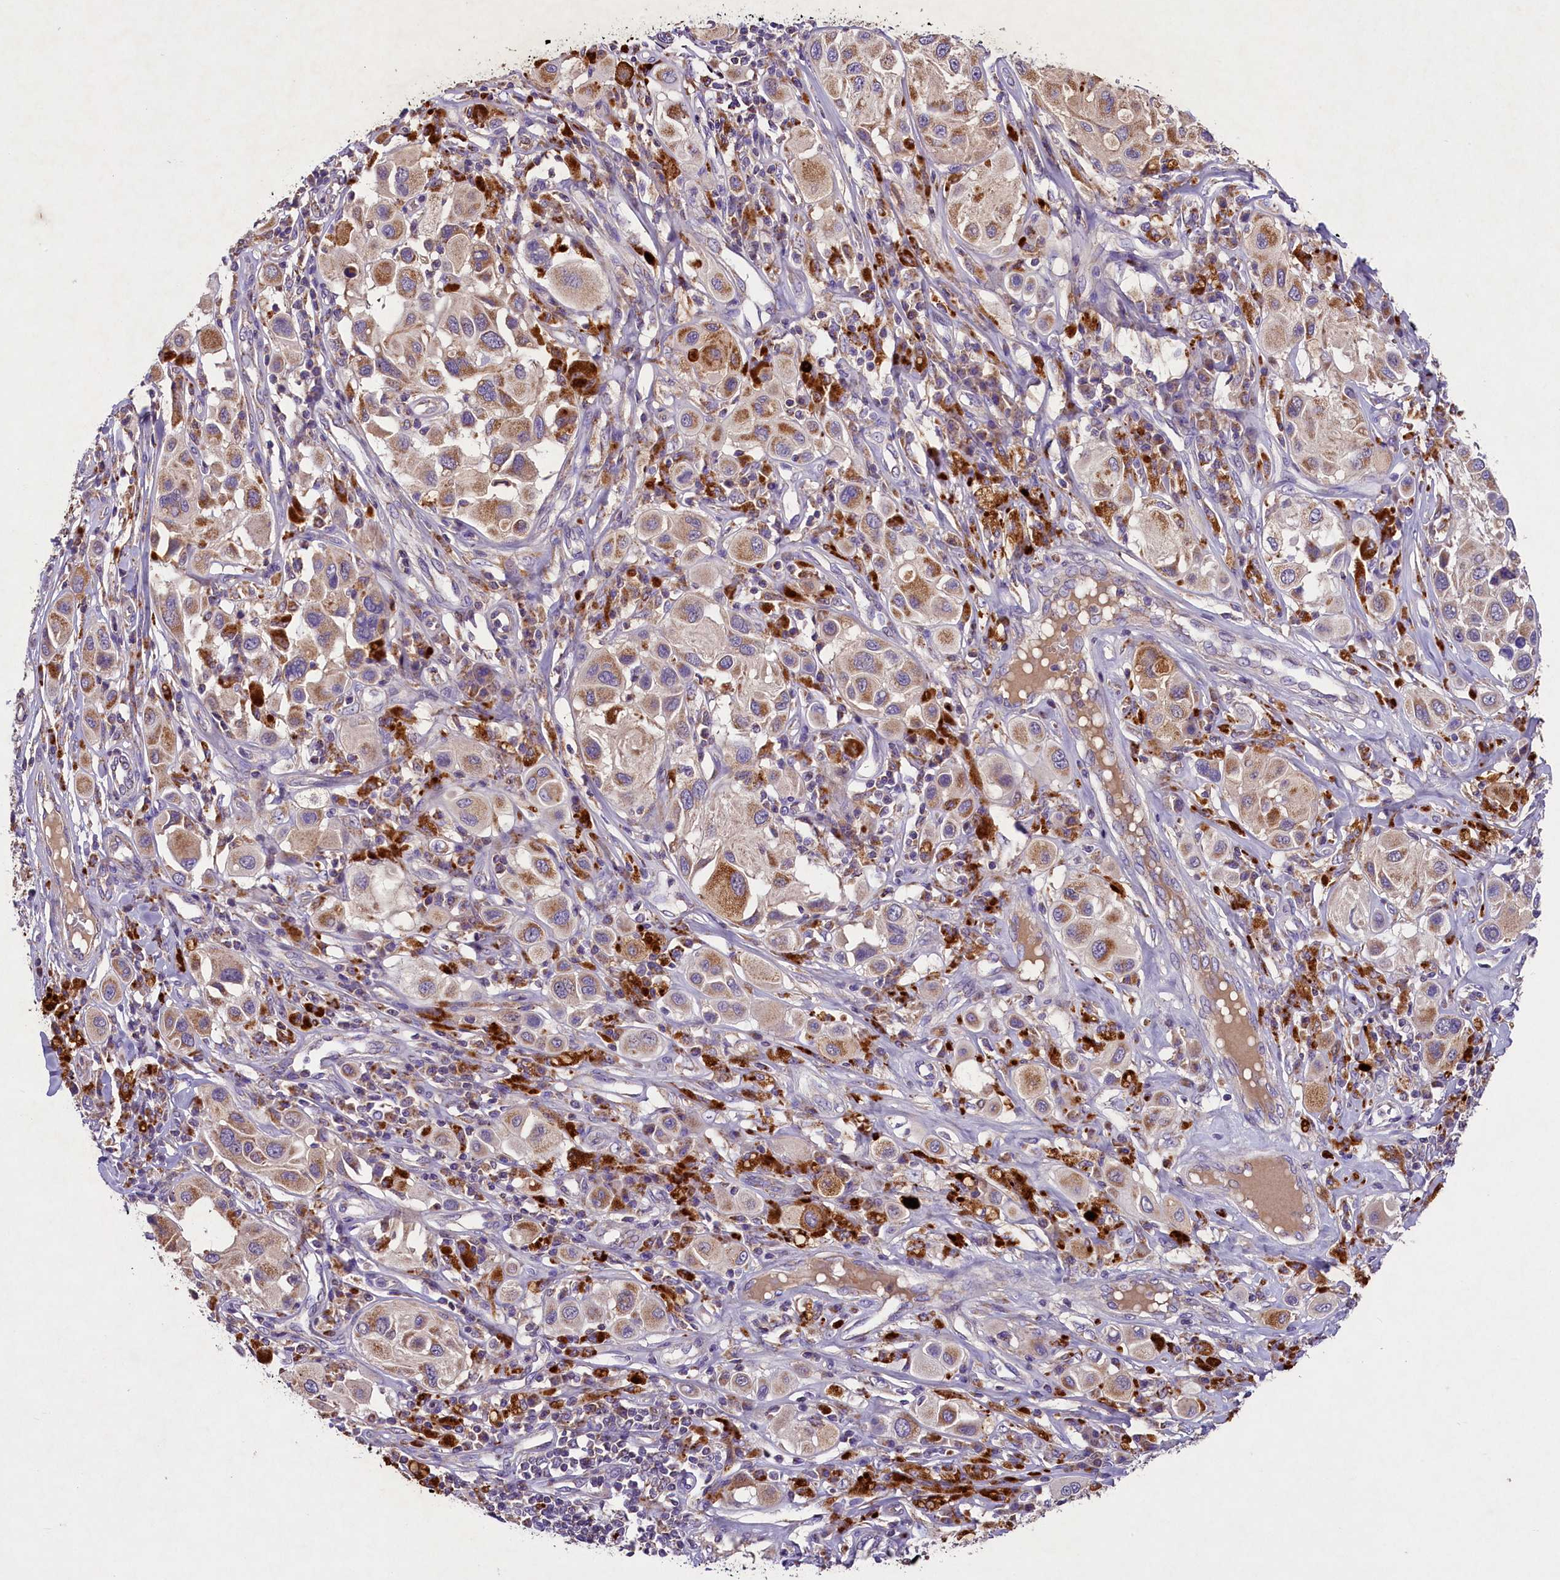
{"staining": {"intensity": "moderate", "quantity": ">75%", "location": "cytoplasmic/membranous"}, "tissue": "melanoma", "cell_type": "Tumor cells", "image_type": "cancer", "snomed": [{"axis": "morphology", "description": "Malignant melanoma, Metastatic site"}, {"axis": "topography", "description": "Skin"}], "caption": "A high-resolution photomicrograph shows immunohistochemistry staining of melanoma, which displays moderate cytoplasmic/membranous positivity in about >75% of tumor cells.", "gene": "PMPCB", "patient": {"sex": "male", "age": 41}}